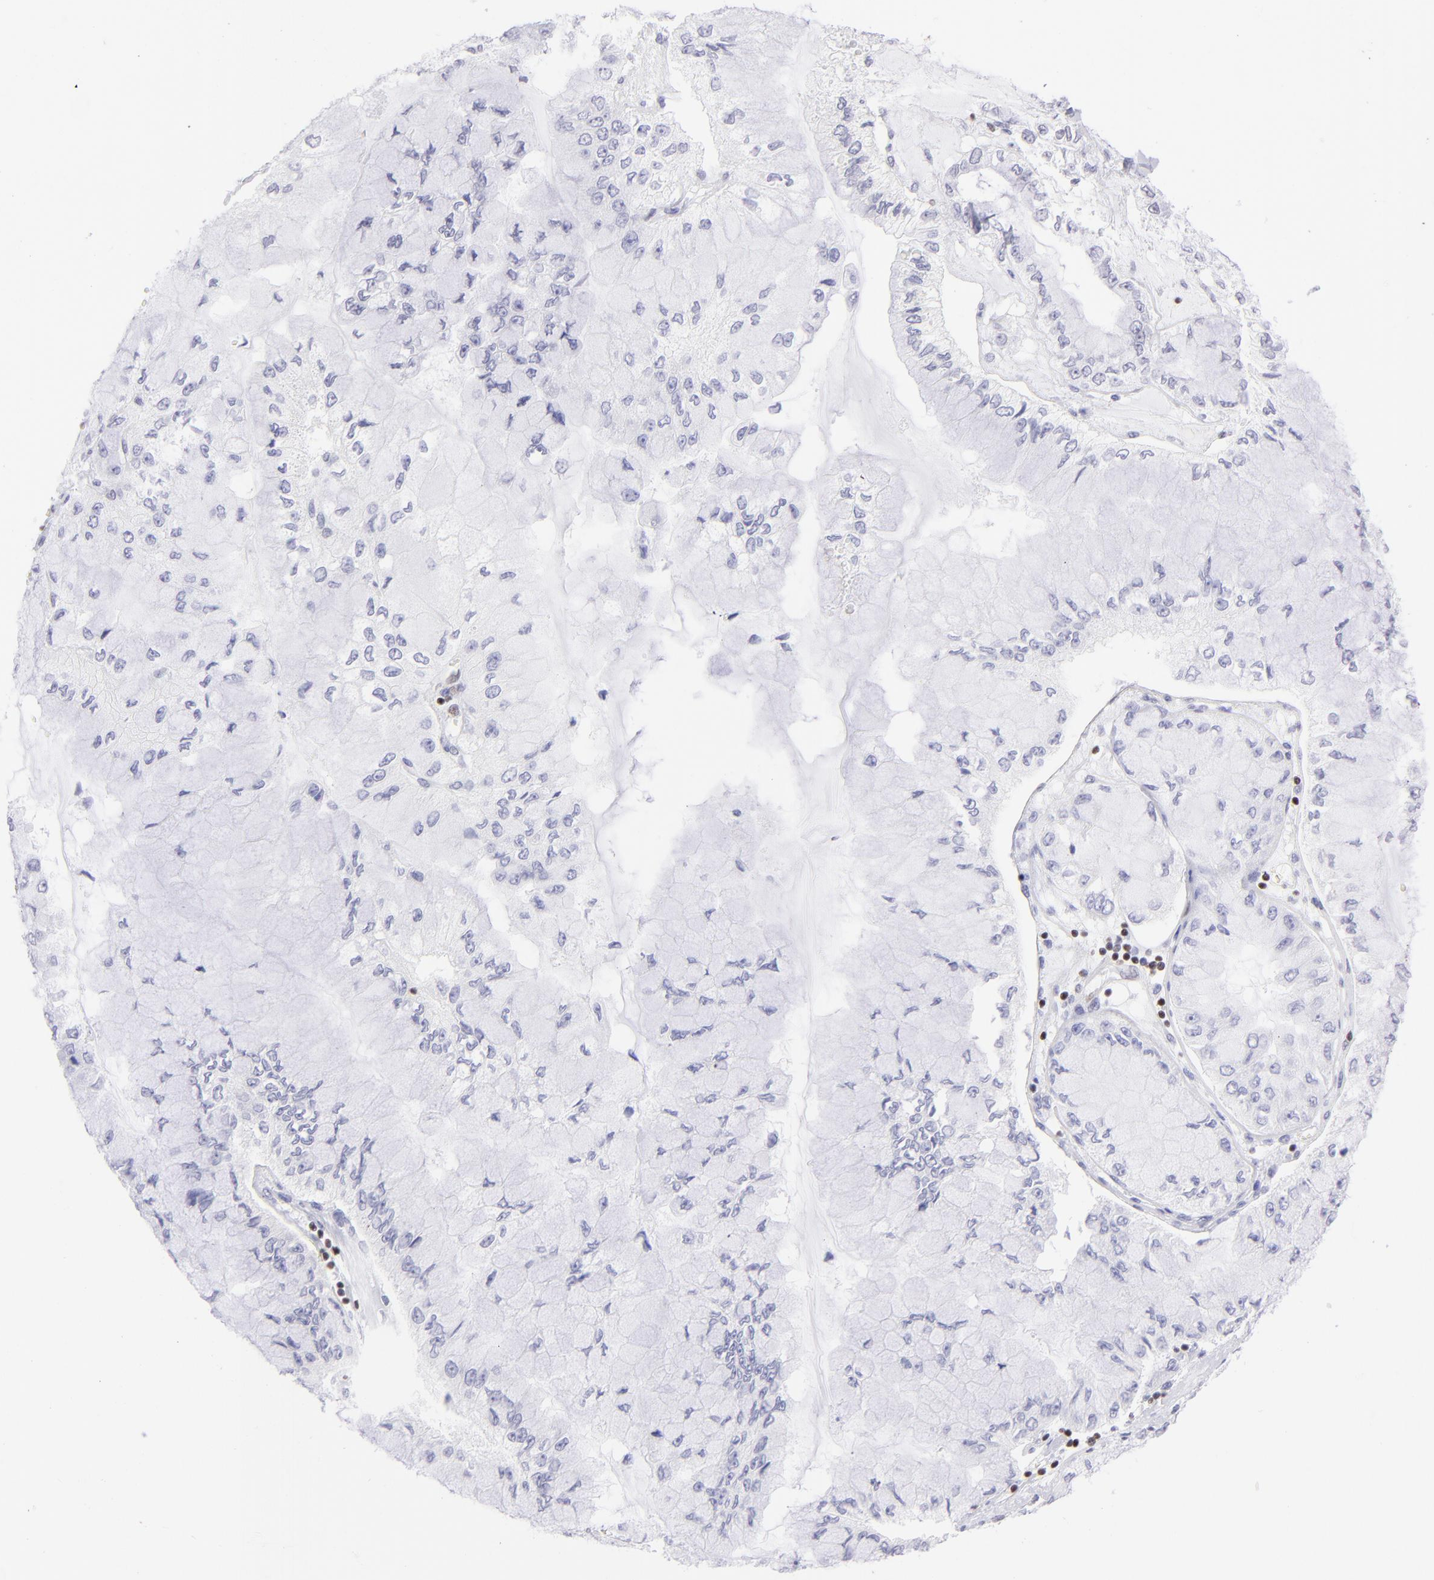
{"staining": {"intensity": "negative", "quantity": "none", "location": "none"}, "tissue": "liver cancer", "cell_type": "Tumor cells", "image_type": "cancer", "snomed": [{"axis": "morphology", "description": "Cholangiocarcinoma"}, {"axis": "topography", "description": "Liver"}], "caption": "This is a histopathology image of immunohistochemistry staining of liver cancer, which shows no staining in tumor cells. (DAB IHC with hematoxylin counter stain).", "gene": "ETS1", "patient": {"sex": "female", "age": 79}}